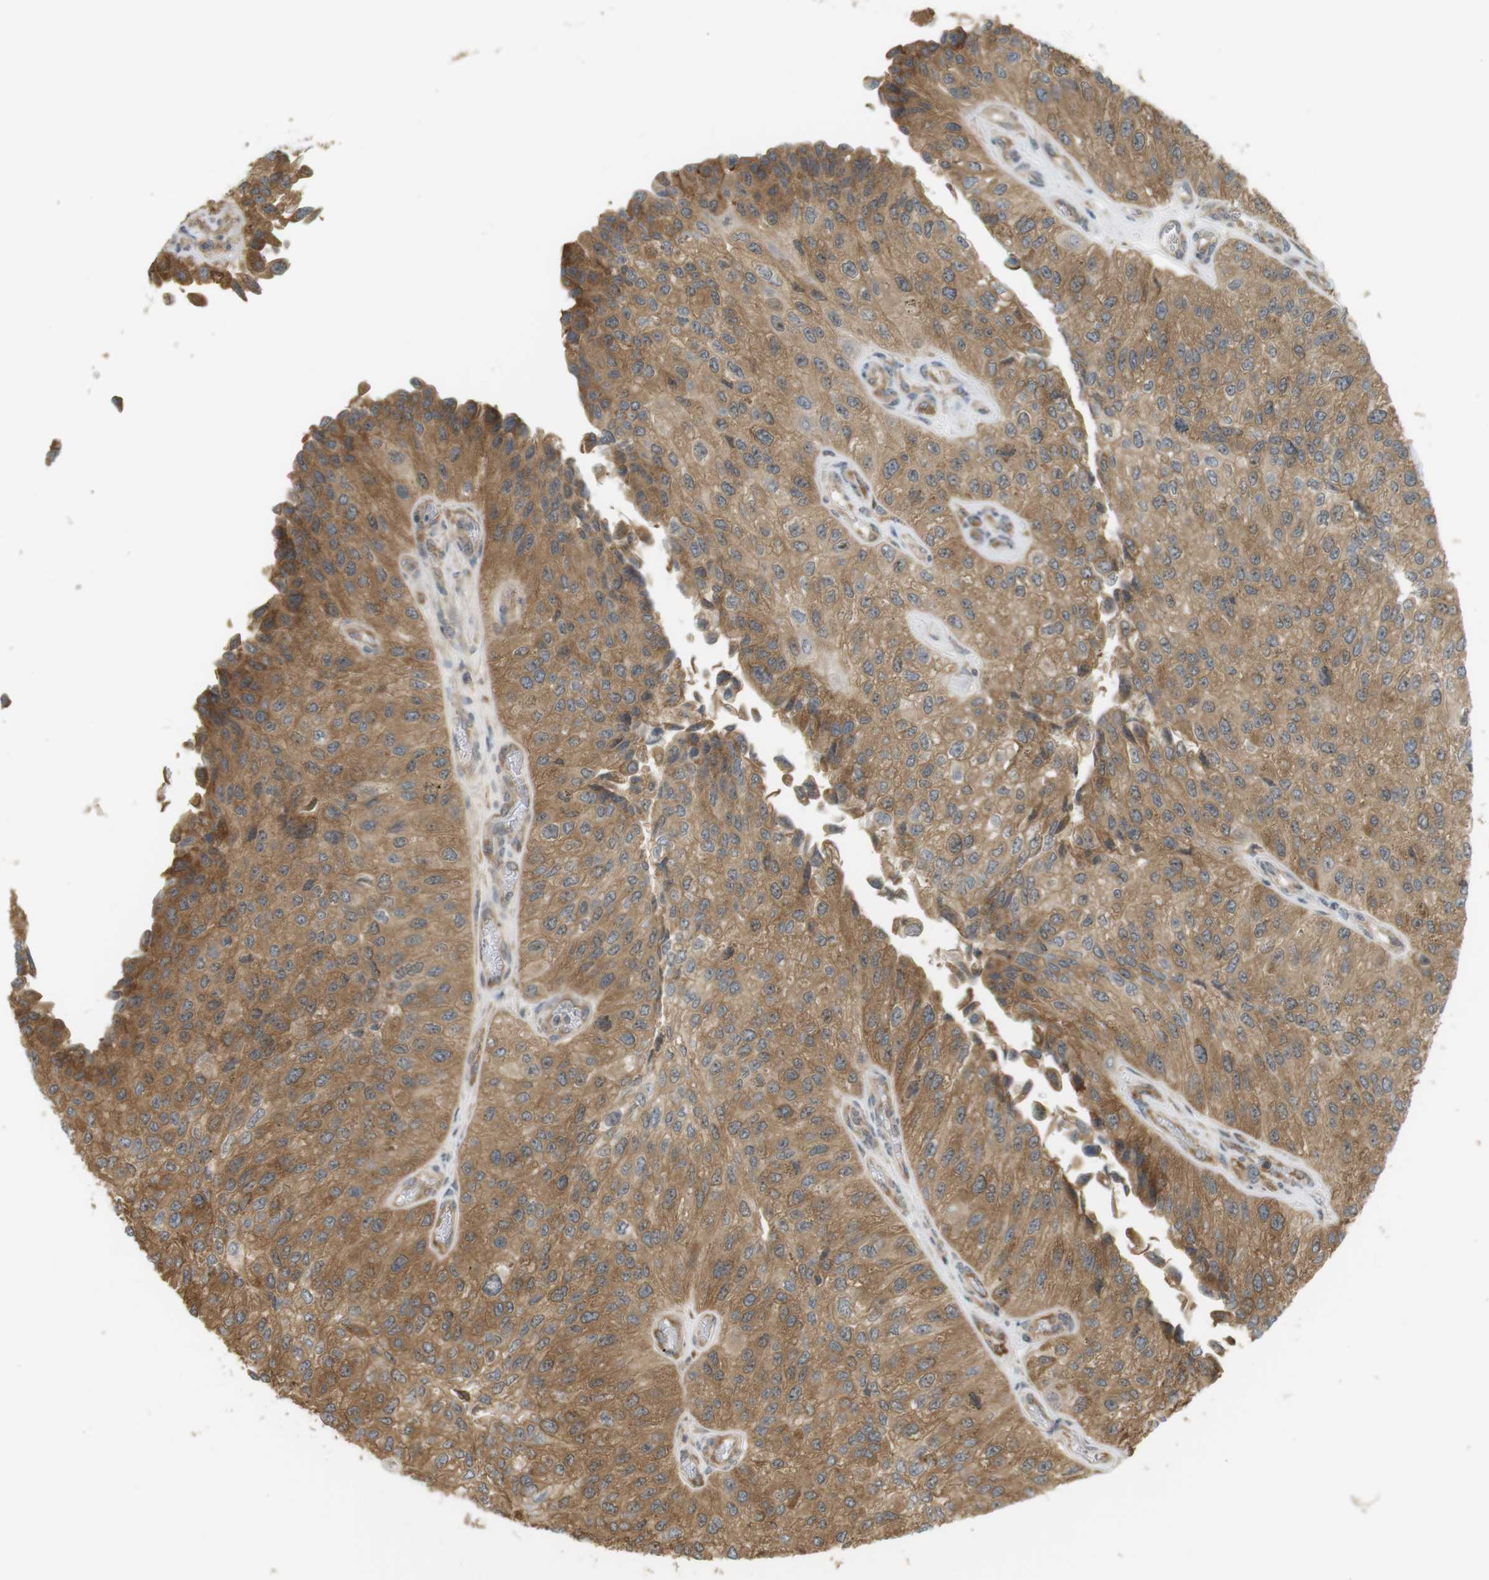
{"staining": {"intensity": "moderate", "quantity": ">75%", "location": "cytoplasmic/membranous"}, "tissue": "urothelial cancer", "cell_type": "Tumor cells", "image_type": "cancer", "snomed": [{"axis": "morphology", "description": "Urothelial carcinoma, High grade"}, {"axis": "topography", "description": "Kidney"}, {"axis": "topography", "description": "Urinary bladder"}], "caption": "Urothelial carcinoma (high-grade) stained for a protein shows moderate cytoplasmic/membranous positivity in tumor cells.", "gene": "PA2G4", "patient": {"sex": "male", "age": 77}}